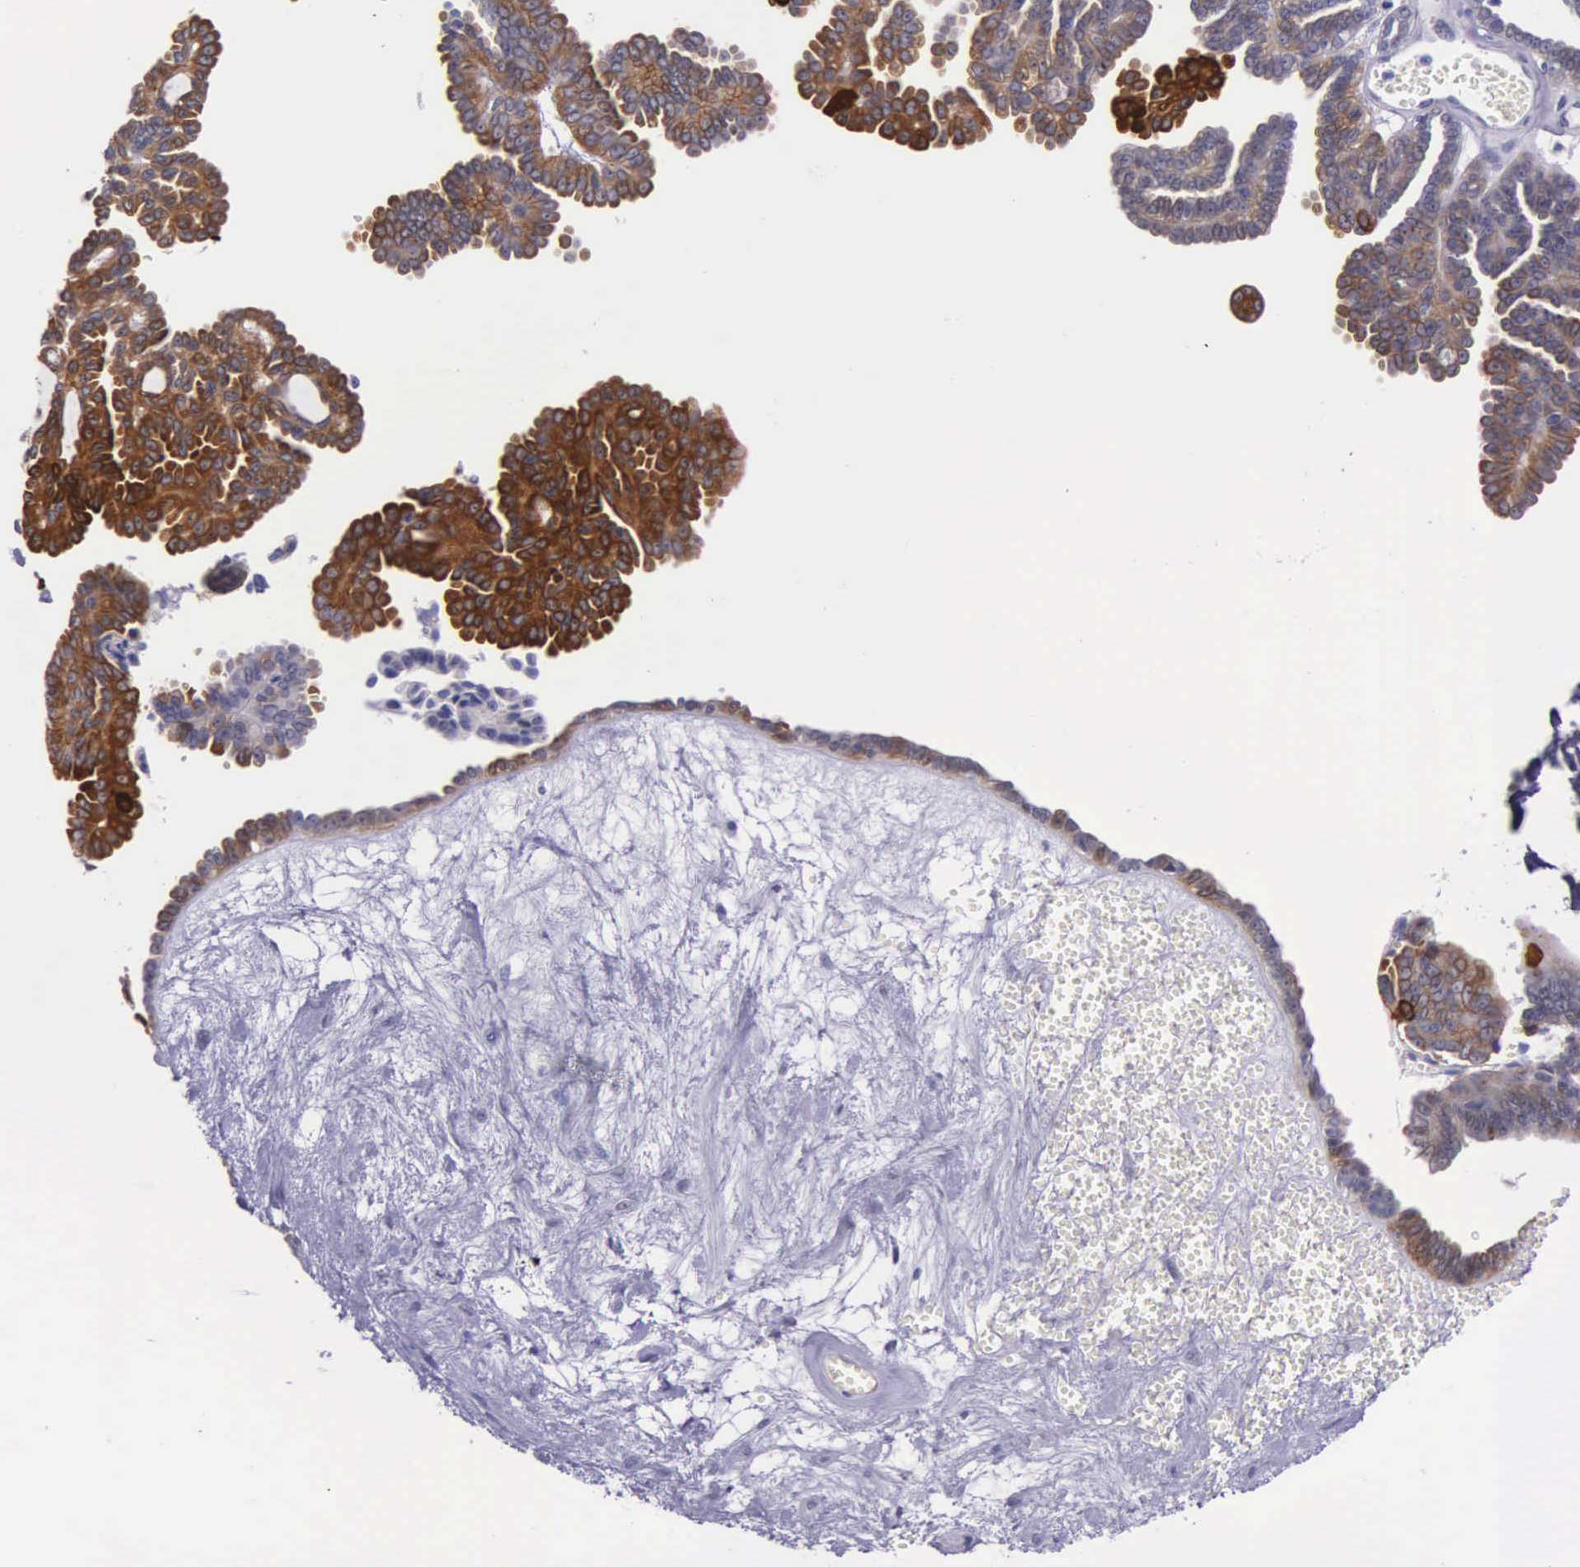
{"staining": {"intensity": "moderate", "quantity": "25%-75%", "location": "cytoplasmic/membranous"}, "tissue": "ovarian cancer", "cell_type": "Tumor cells", "image_type": "cancer", "snomed": [{"axis": "morphology", "description": "Cystadenocarcinoma, serous, NOS"}, {"axis": "topography", "description": "Ovary"}], "caption": "A histopathology image of serous cystadenocarcinoma (ovarian) stained for a protein demonstrates moderate cytoplasmic/membranous brown staining in tumor cells. (Brightfield microscopy of DAB IHC at high magnification).", "gene": "AHNAK2", "patient": {"sex": "female", "age": 71}}